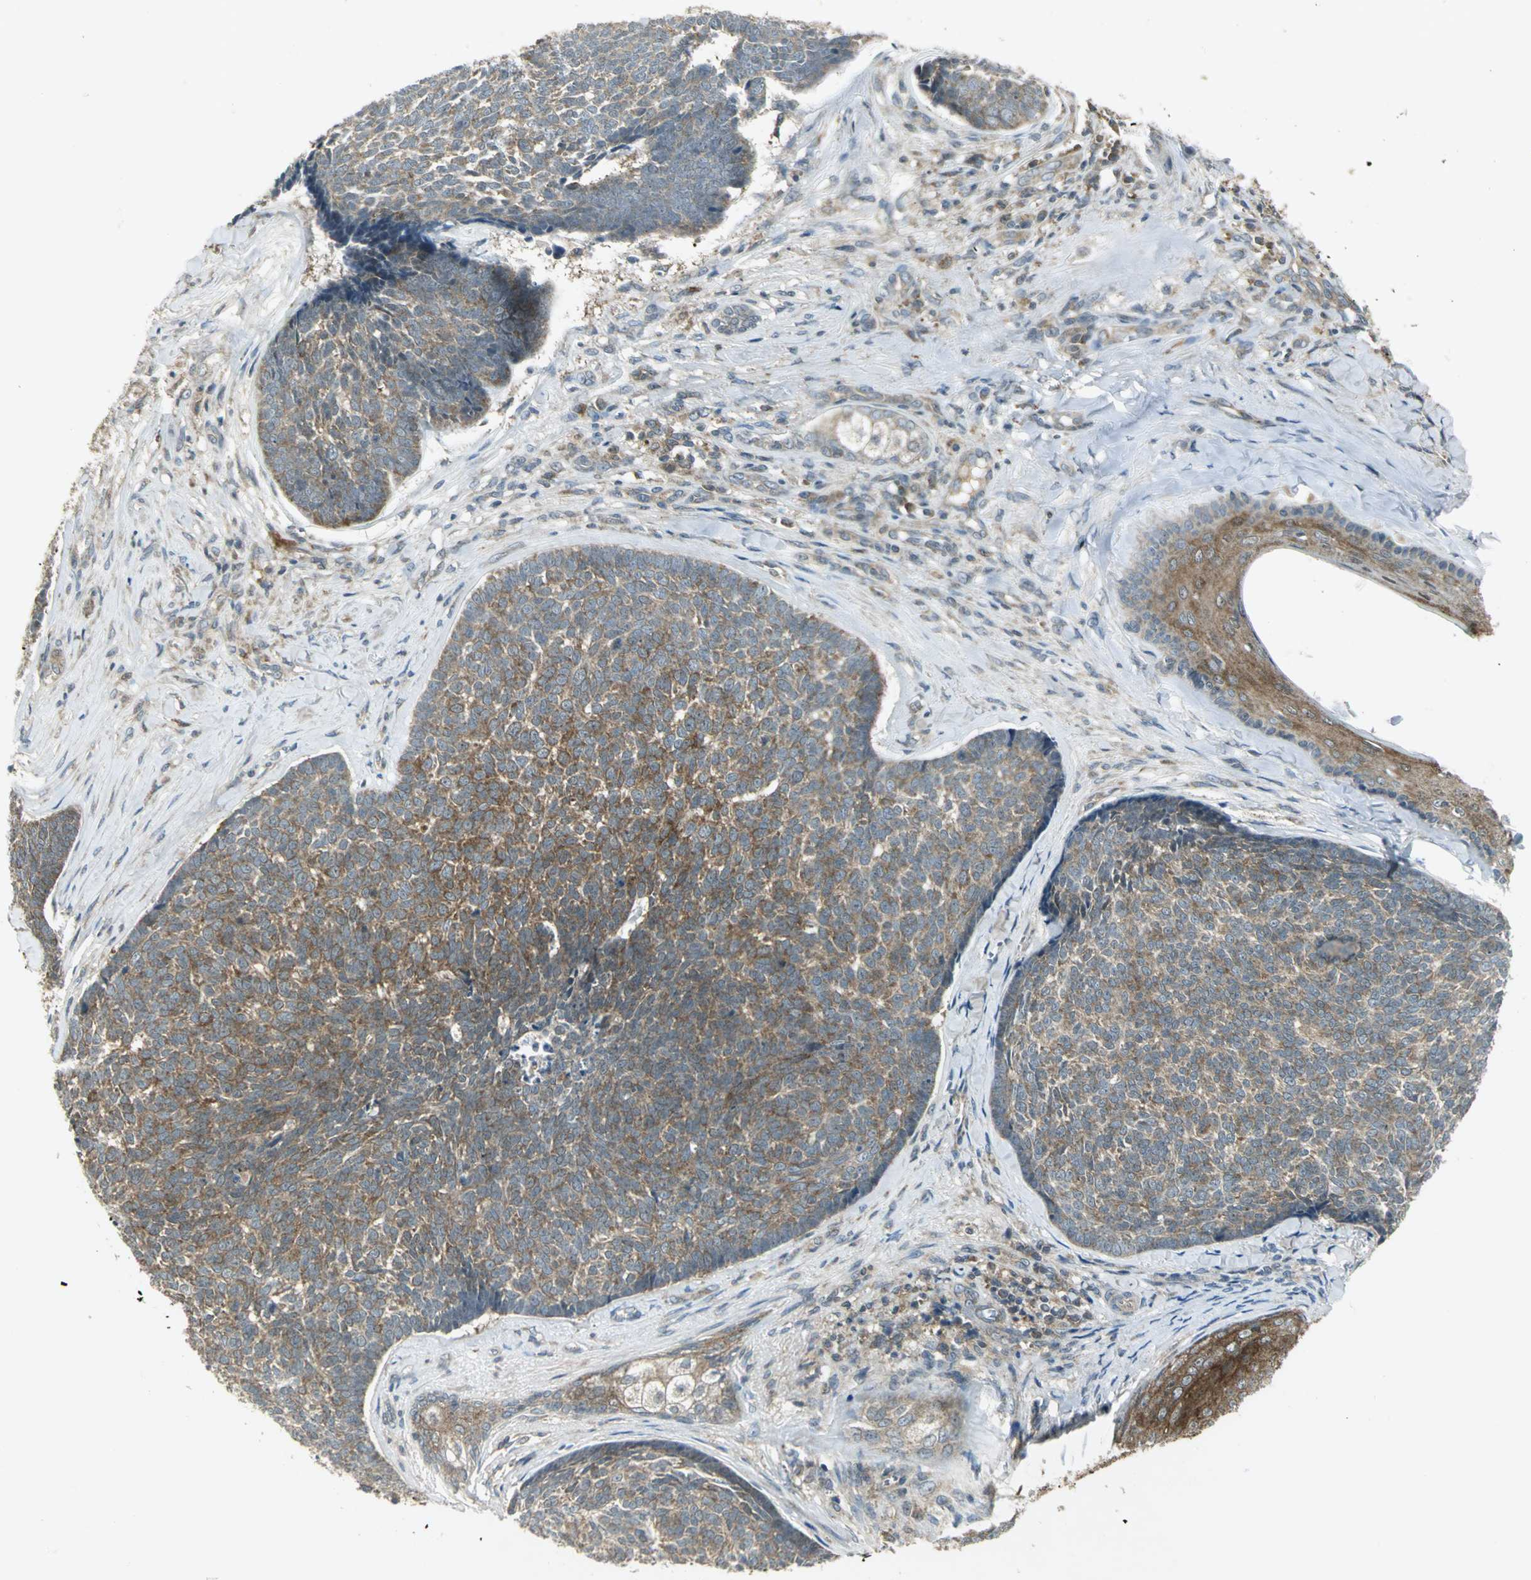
{"staining": {"intensity": "moderate", "quantity": ">75%", "location": "cytoplasmic/membranous"}, "tissue": "skin cancer", "cell_type": "Tumor cells", "image_type": "cancer", "snomed": [{"axis": "morphology", "description": "Basal cell carcinoma"}, {"axis": "topography", "description": "Skin"}], "caption": "Immunohistochemistry of human skin cancer demonstrates medium levels of moderate cytoplasmic/membranous positivity in approximately >75% of tumor cells. The staining is performed using DAB brown chromogen to label protein expression. The nuclei are counter-stained blue using hematoxylin.", "gene": "MAPK8IP3", "patient": {"sex": "male", "age": 84}}